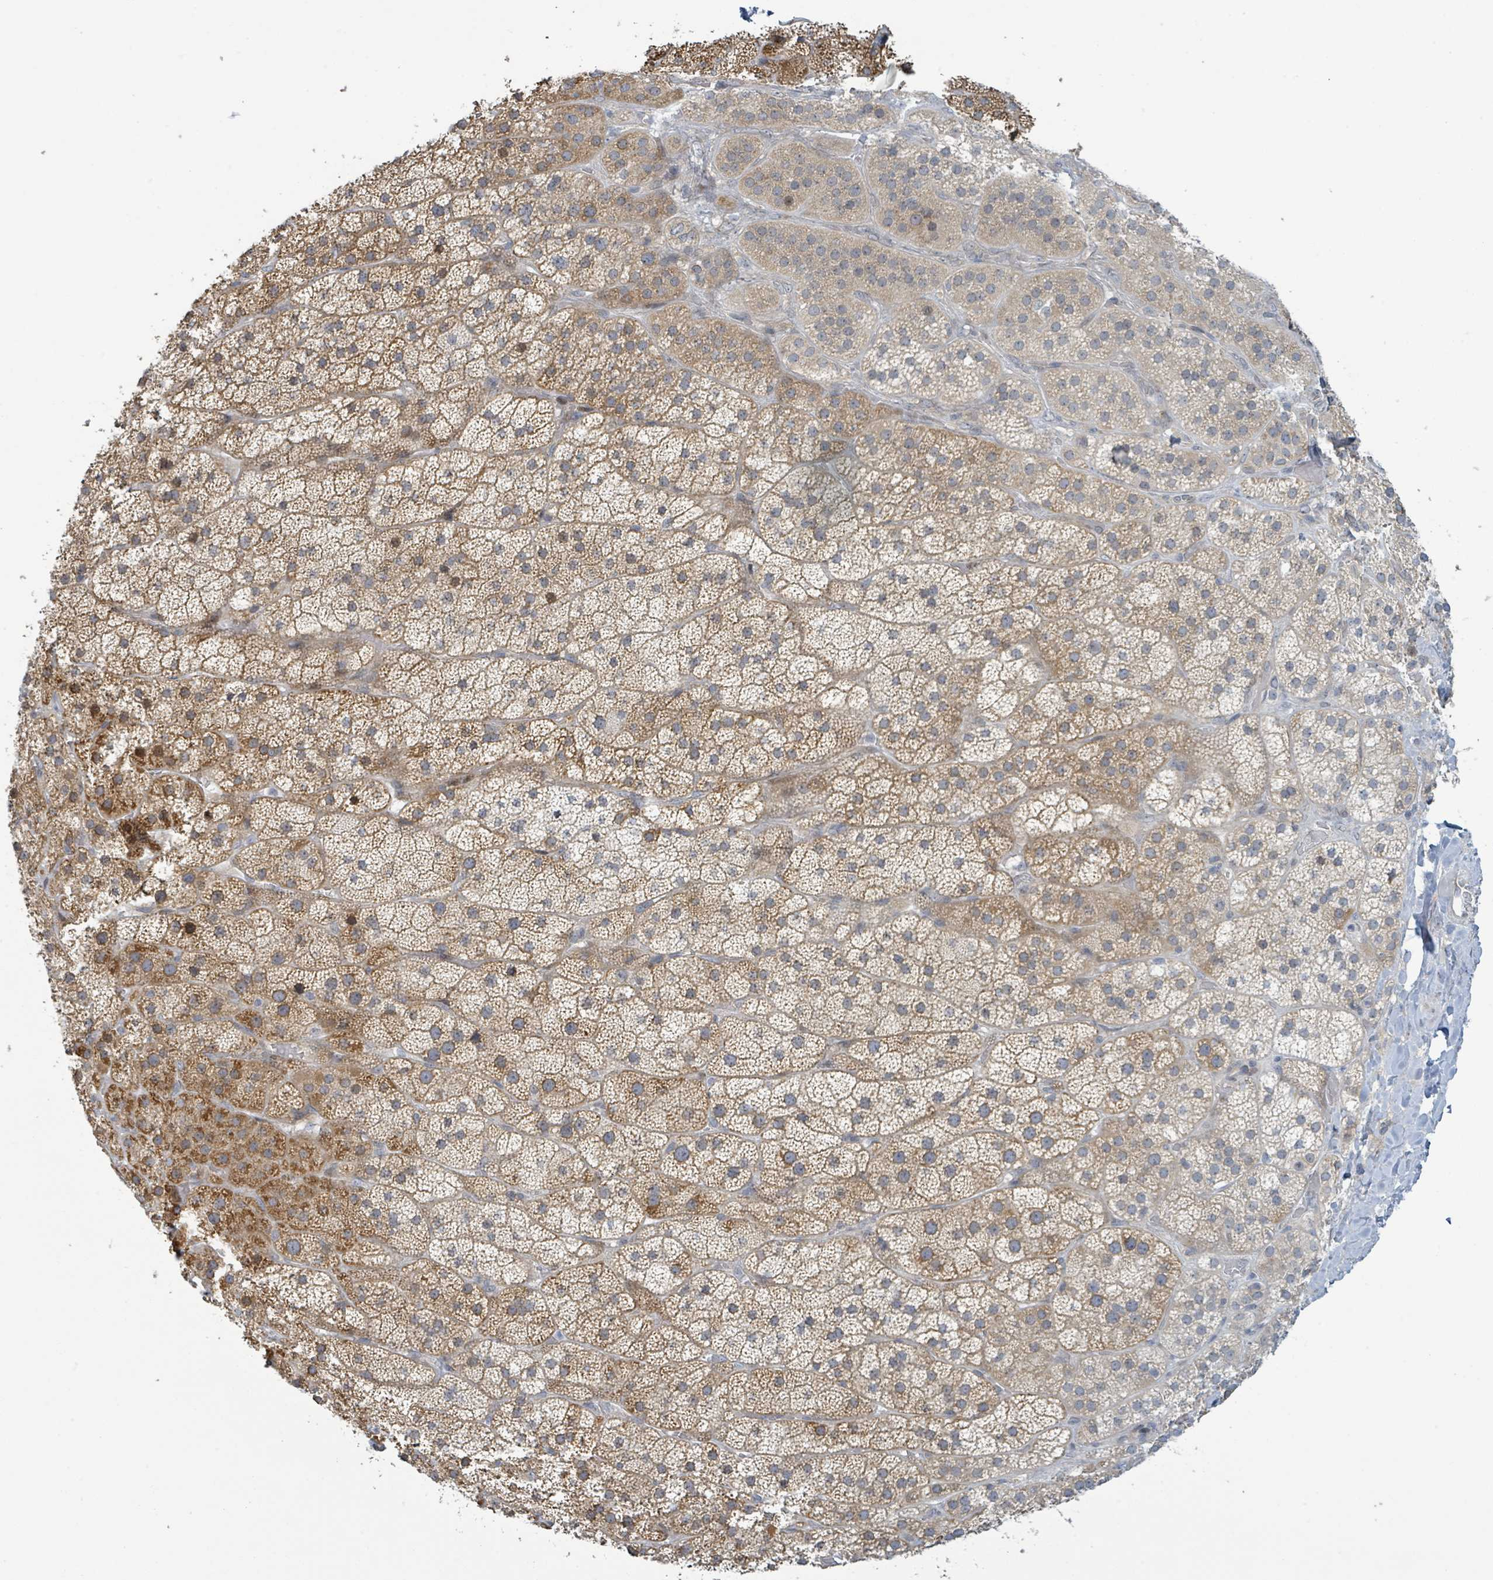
{"staining": {"intensity": "moderate", "quantity": "25%-75%", "location": "cytoplasmic/membranous"}, "tissue": "adrenal gland", "cell_type": "Glandular cells", "image_type": "normal", "snomed": [{"axis": "morphology", "description": "Normal tissue, NOS"}, {"axis": "topography", "description": "Adrenal gland"}], "caption": "A brown stain labels moderate cytoplasmic/membranous positivity of a protein in glandular cells of unremarkable adrenal gland.", "gene": "RPL32", "patient": {"sex": "male", "age": 57}}